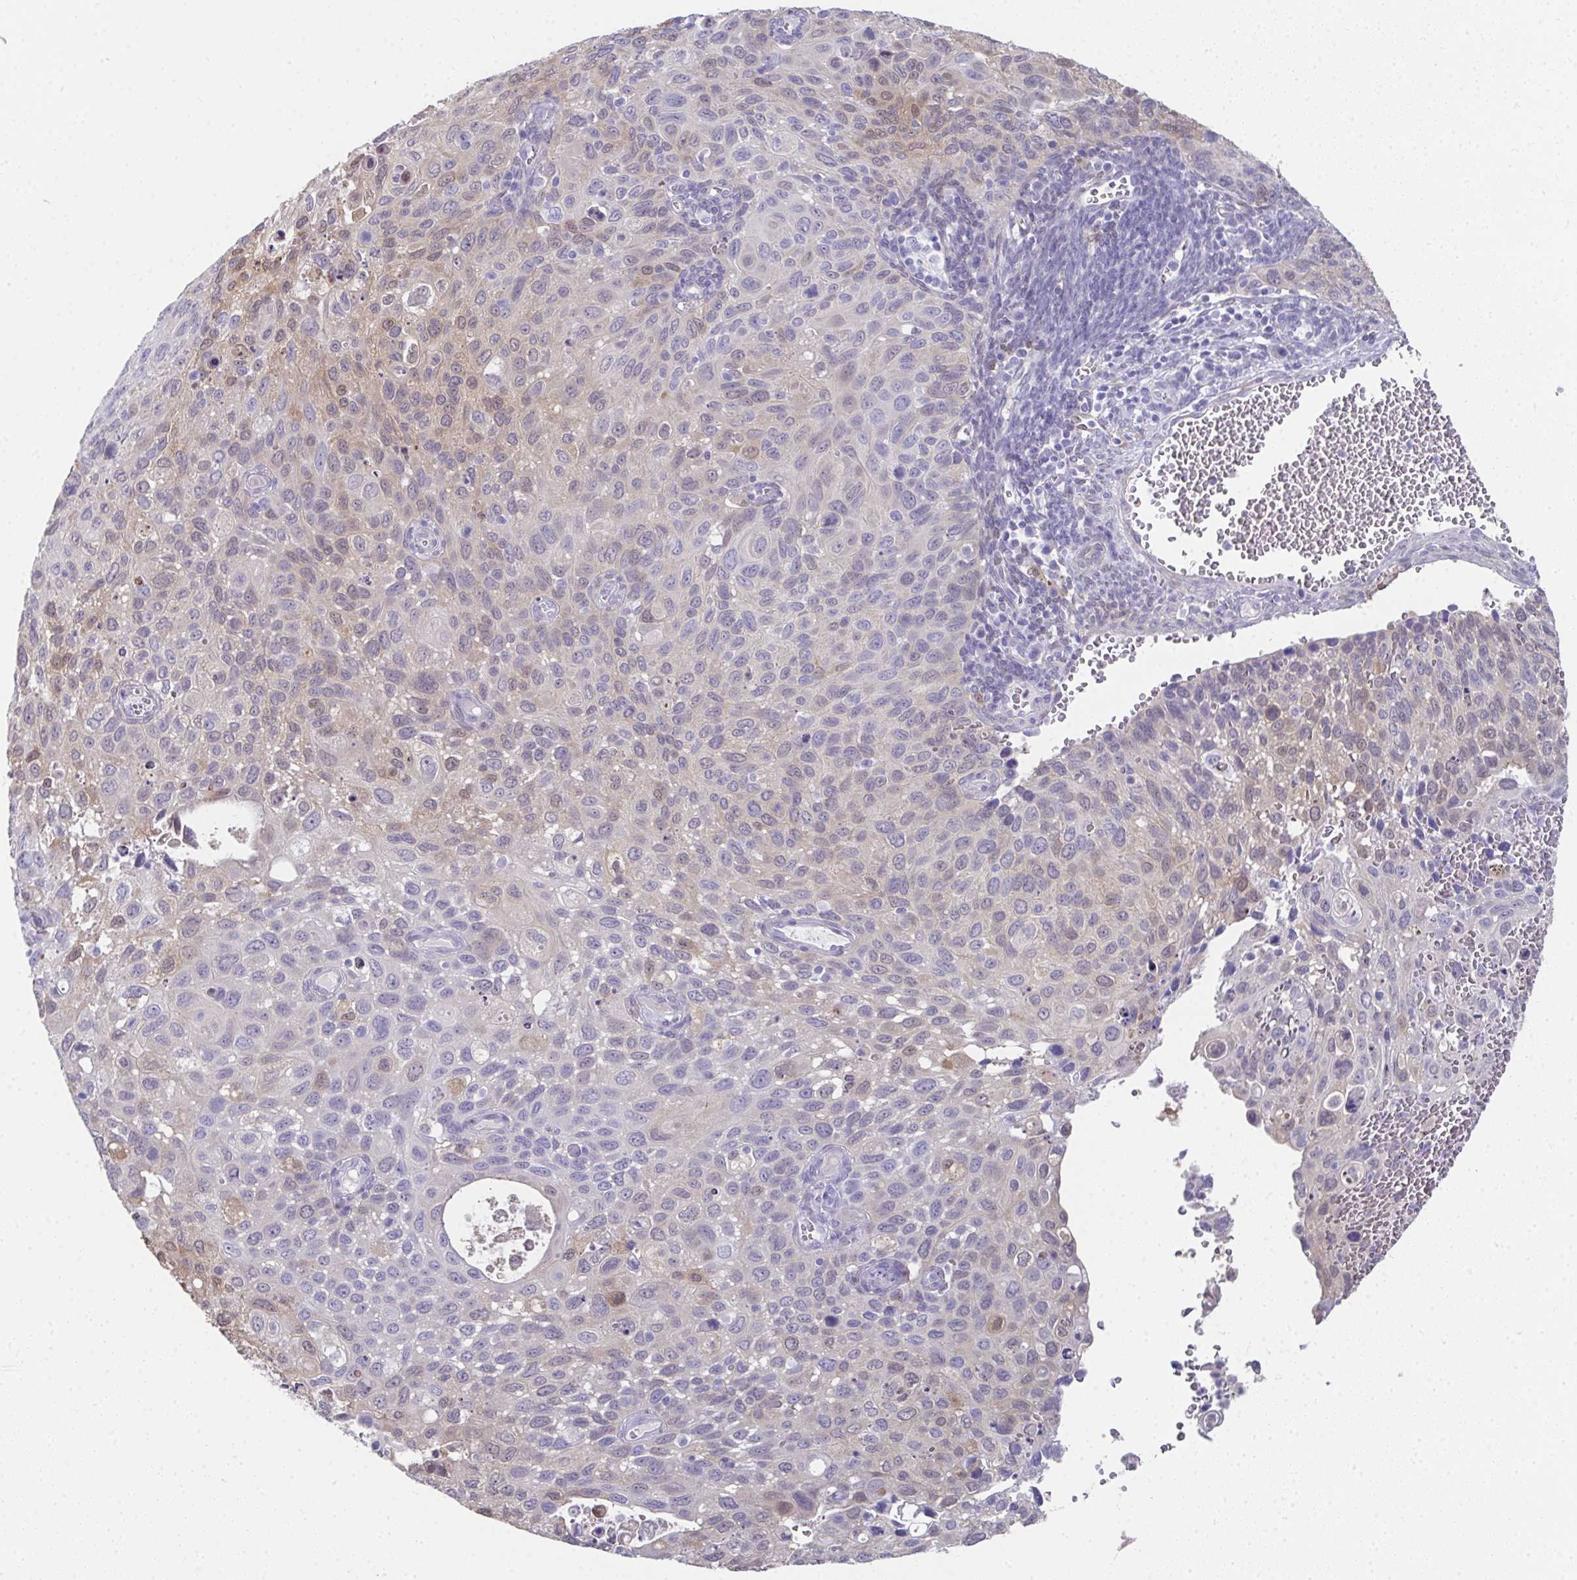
{"staining": {"intensity": "weak", "quantity": "<25%", "location": "cytoplasmic/membranous"}, "tissue": "cervical cancer", "cell_type": "Tumor cells", "image_type": "cancer", "snomed": [{"axis": "morphology", "description": "Squamous cell carcinoma, NOS"}, {"axis": "topography", "description": "Cervix"}], "caption": "A high-resolution micrograph shows immunohistochemistry staining of squamous cell carcinoma (cervical), which reveals no significant expression in tumor cells.", "gene": "RBP1", "patient": {"sex": "female", "age": 70}}